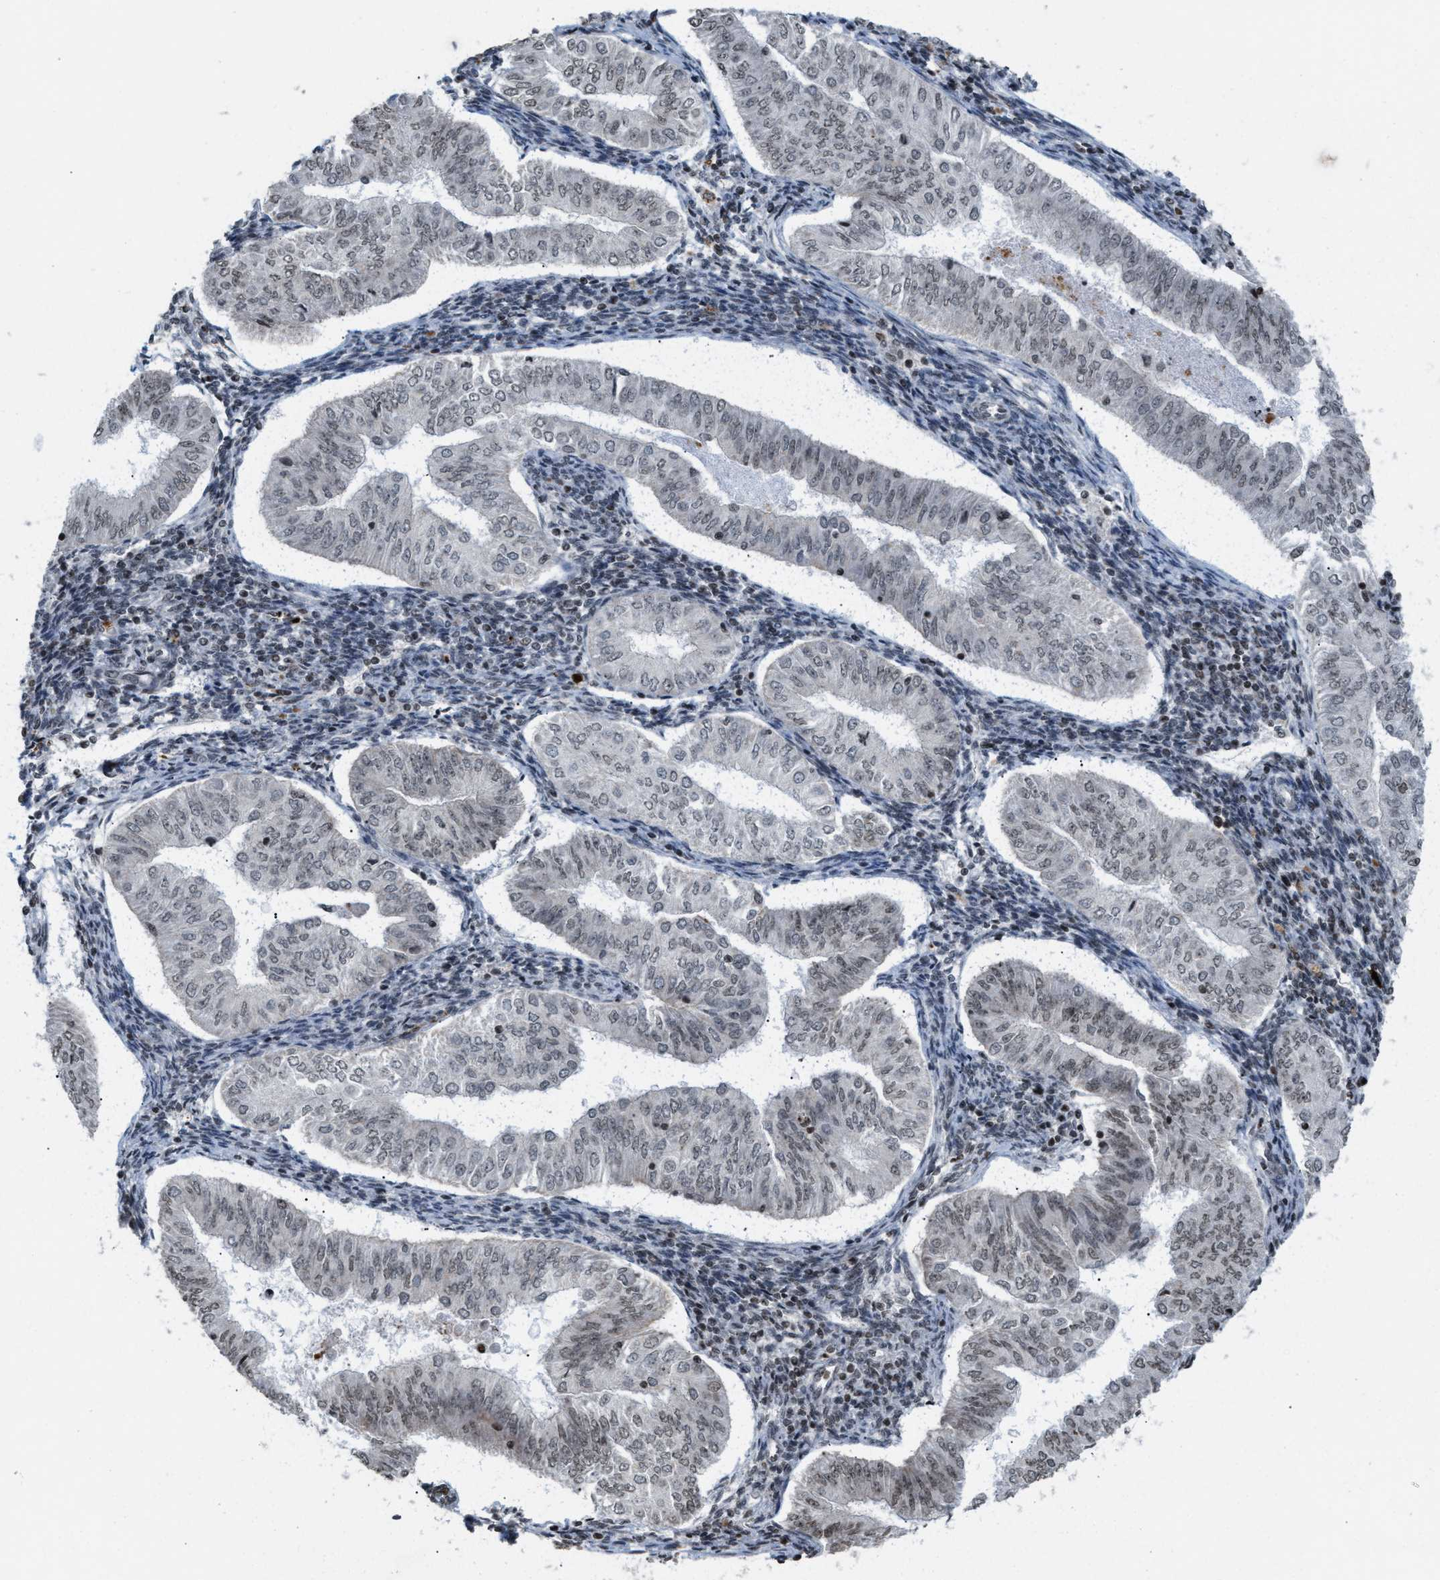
{"staining": {"intensity": "weak", "quantity": "<25%", "location": "nuclear"}, "tissue": "endometrial cancer", "cell_type": "Tumor cells", "image_type": "cancer", "snomed": [{"axis": "morphology", "description": "Normal tissue, NOS"}, {"axis": "morphology", "description": "Adenocarcinoma, NOS"}, {"axis": "topography", "description": "Endometrium"}], "caption": "DAB immunohistochemical staining of endometrial adenocarcinoma demonstrates no significant positivity in tumor cells.", "gene": "PRUNE2", "patient": {"sex": "female", "age": 53}}